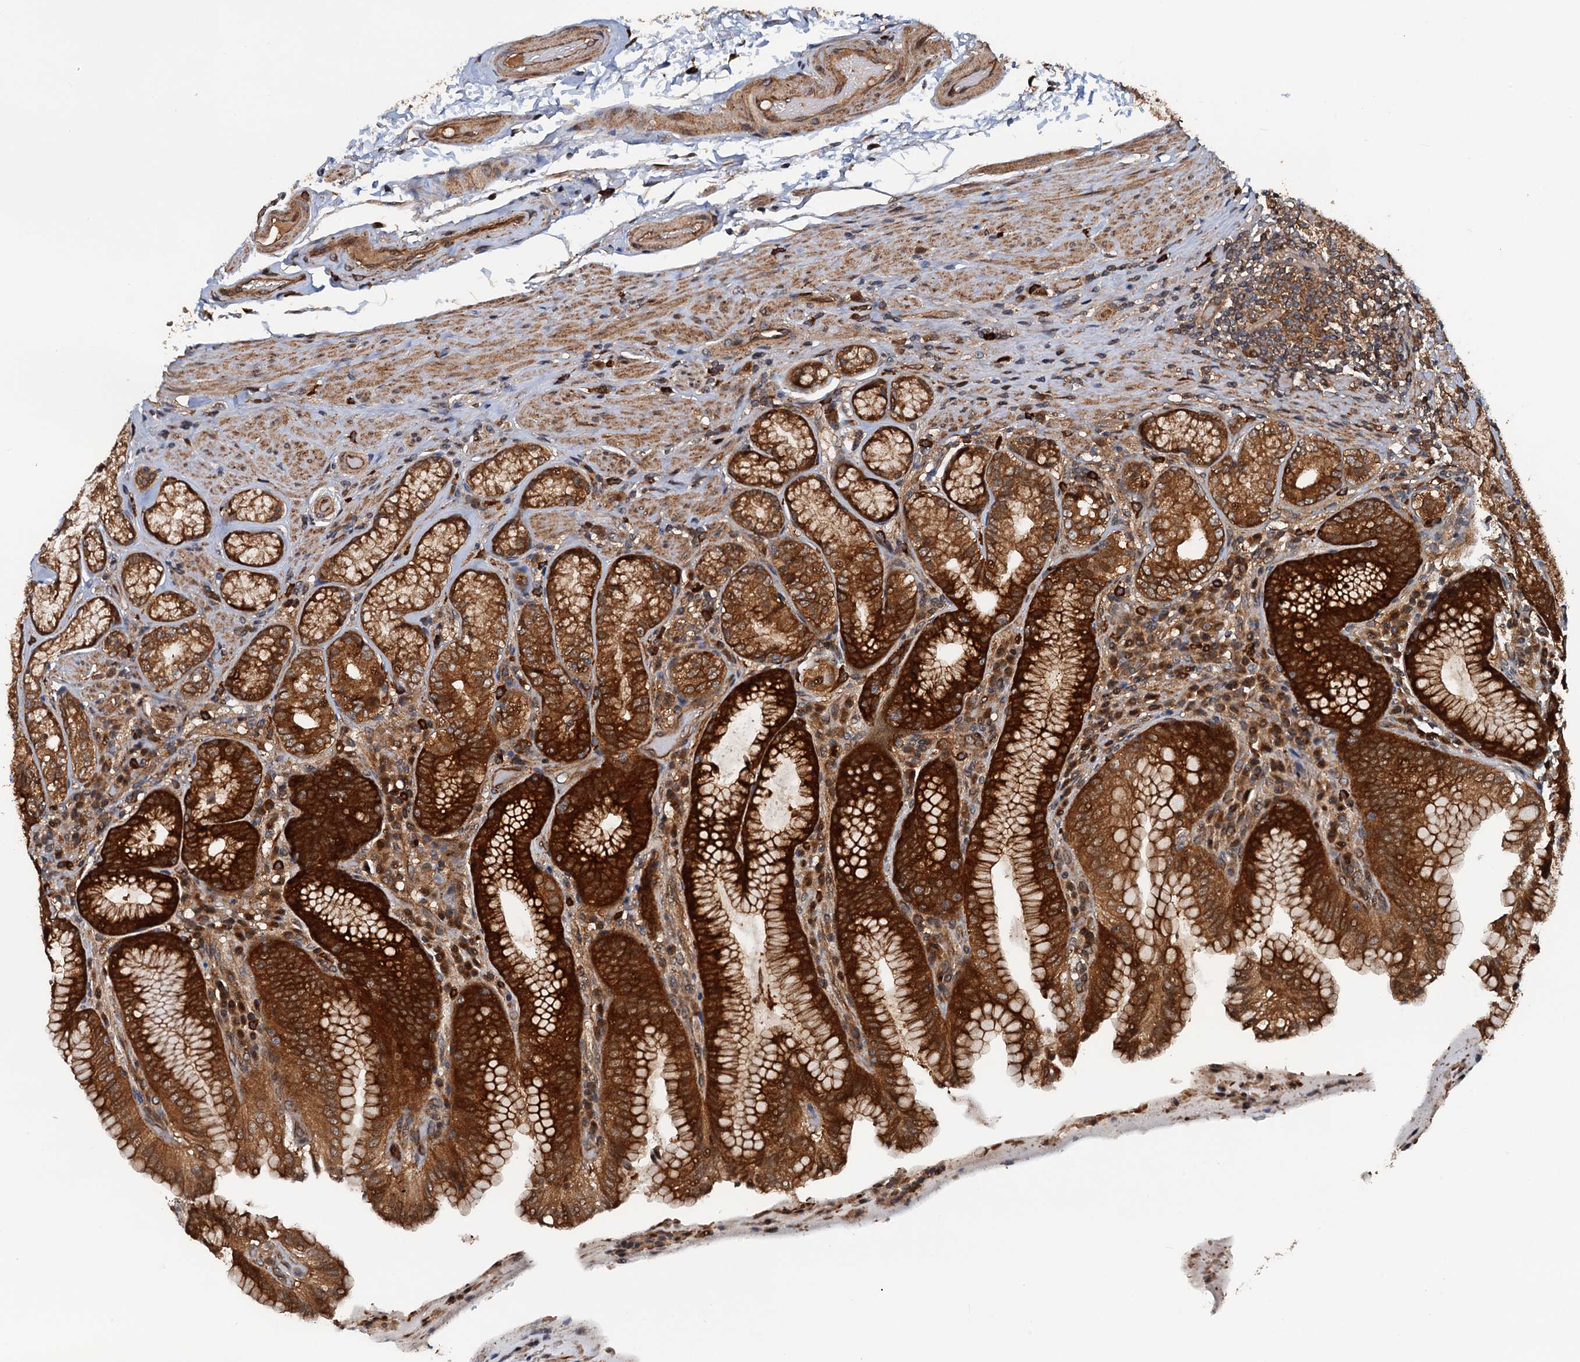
{"staining": {"intensity": "strong", "quantity": ">75%", "location": "cytoplasmic/membranous,nuclear"}, "tissue": "stomach", "cell_type": "Glandular cells", "image_type": "normal", "snomed": [{"axis": "morphology", "description": "Normal tissue, NOS"}, {"axis": "topography", "description": "Stomach, upper"}, {"axis": "topography", "description": "Stomach, lower"}], "caption": "Approximately >75% of glandular cells in unremarkable human stomach show strong cytoplasmic/membranous,nuclear protein expression as visualized by brown immunohistochemical staining.", "gene": "AAGAB", "patient": {"sex": "female", "age": 76}}